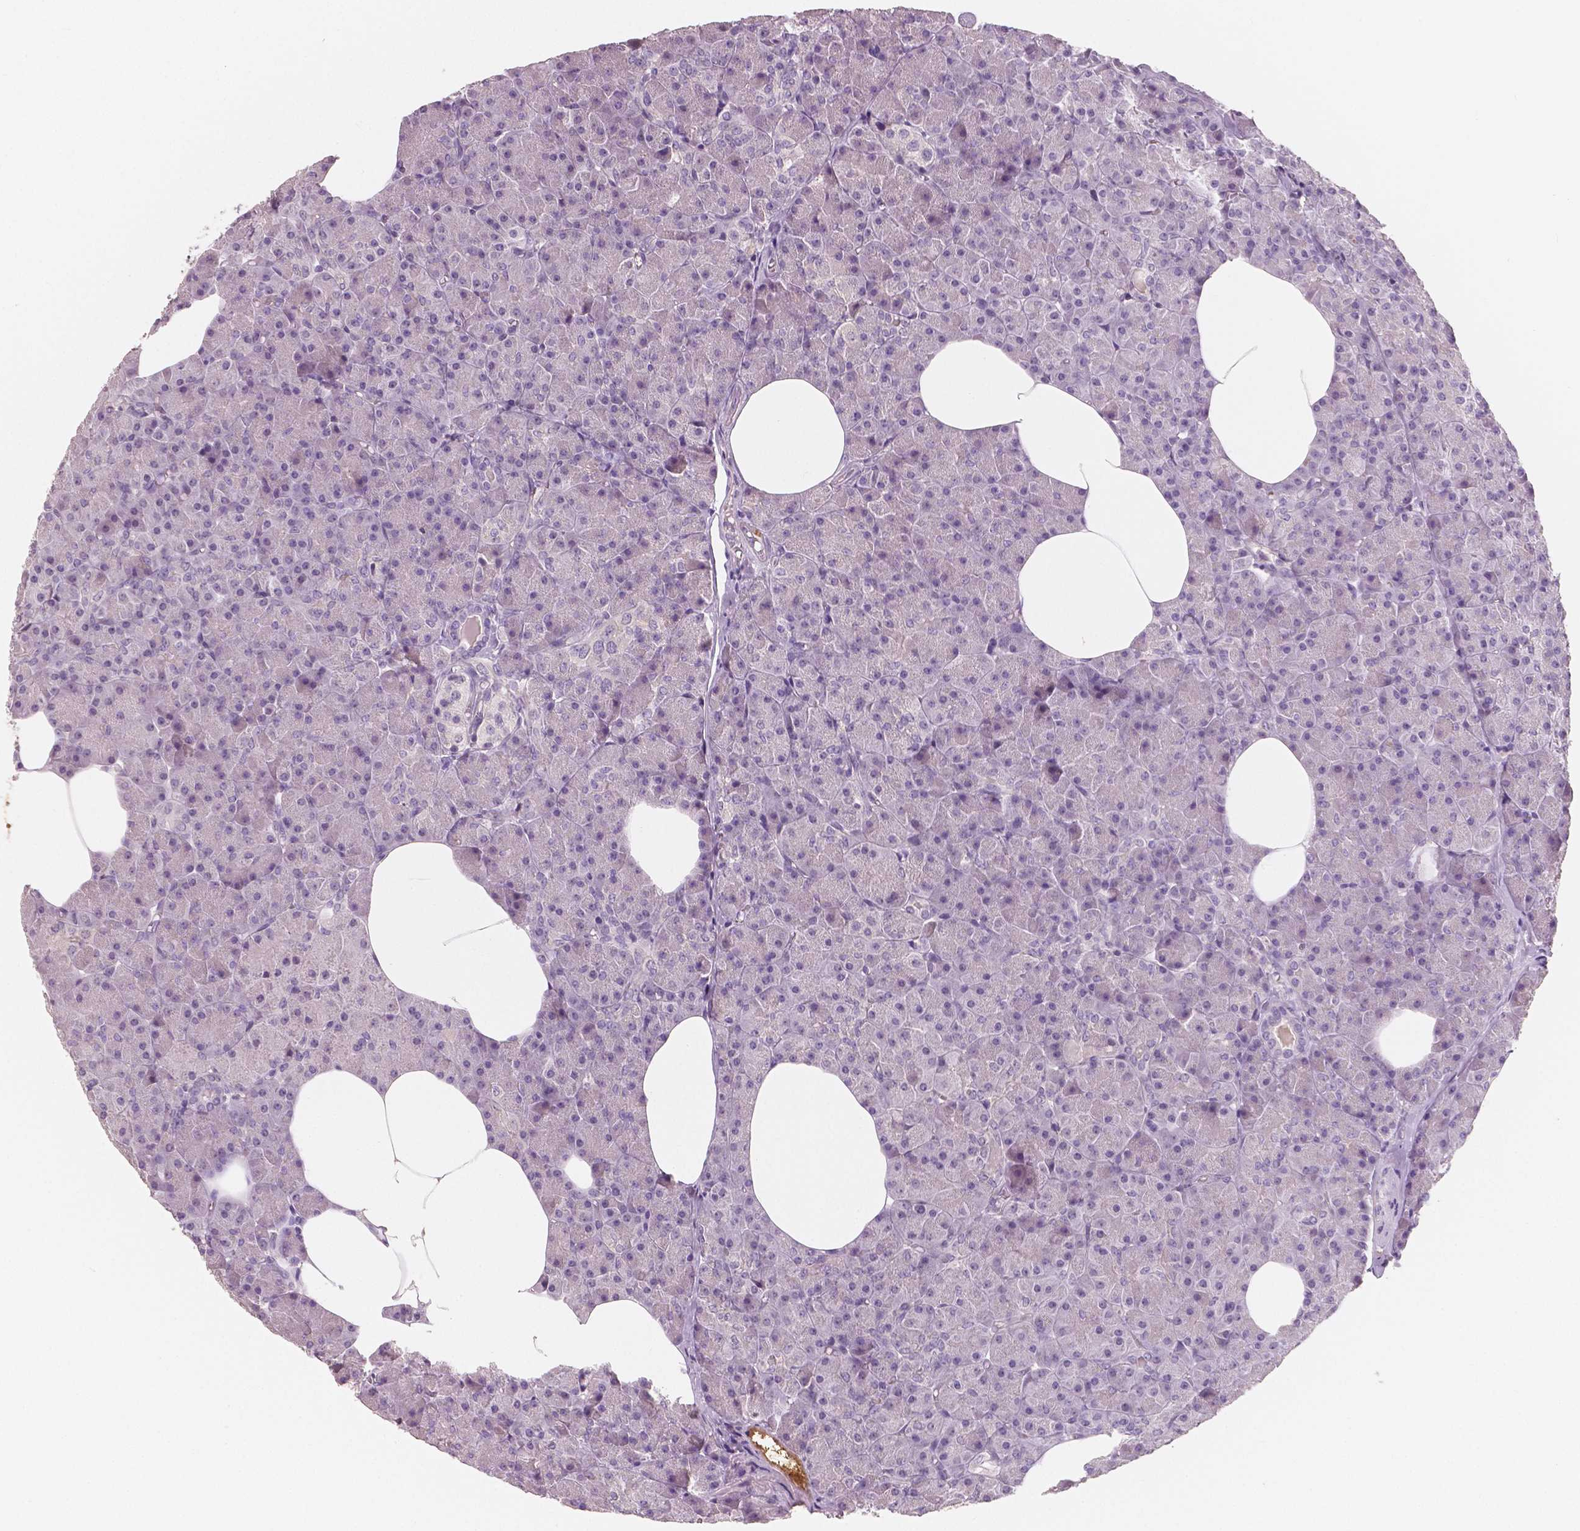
{"staining": {"intensity": "negative", "quantity": "none", "location": "none"}, "tissue": "pancreas", "cell_type": "Exocrine glandular cells", "image_type": "normal", "snomed": [{"axis": "morphology", "description": "Normal tissue, NOS"}, {"axis": "topography", "description": "Pancreas"}], "caption": "Image shows no protein staining in exocrine glandular cells of unremarkable pancreas. (Immunohistochemistry (ihc), brightfield microscopy, high magnification).", "gene": "APOA4", "patient": {"sex": "female", "age": 45}}